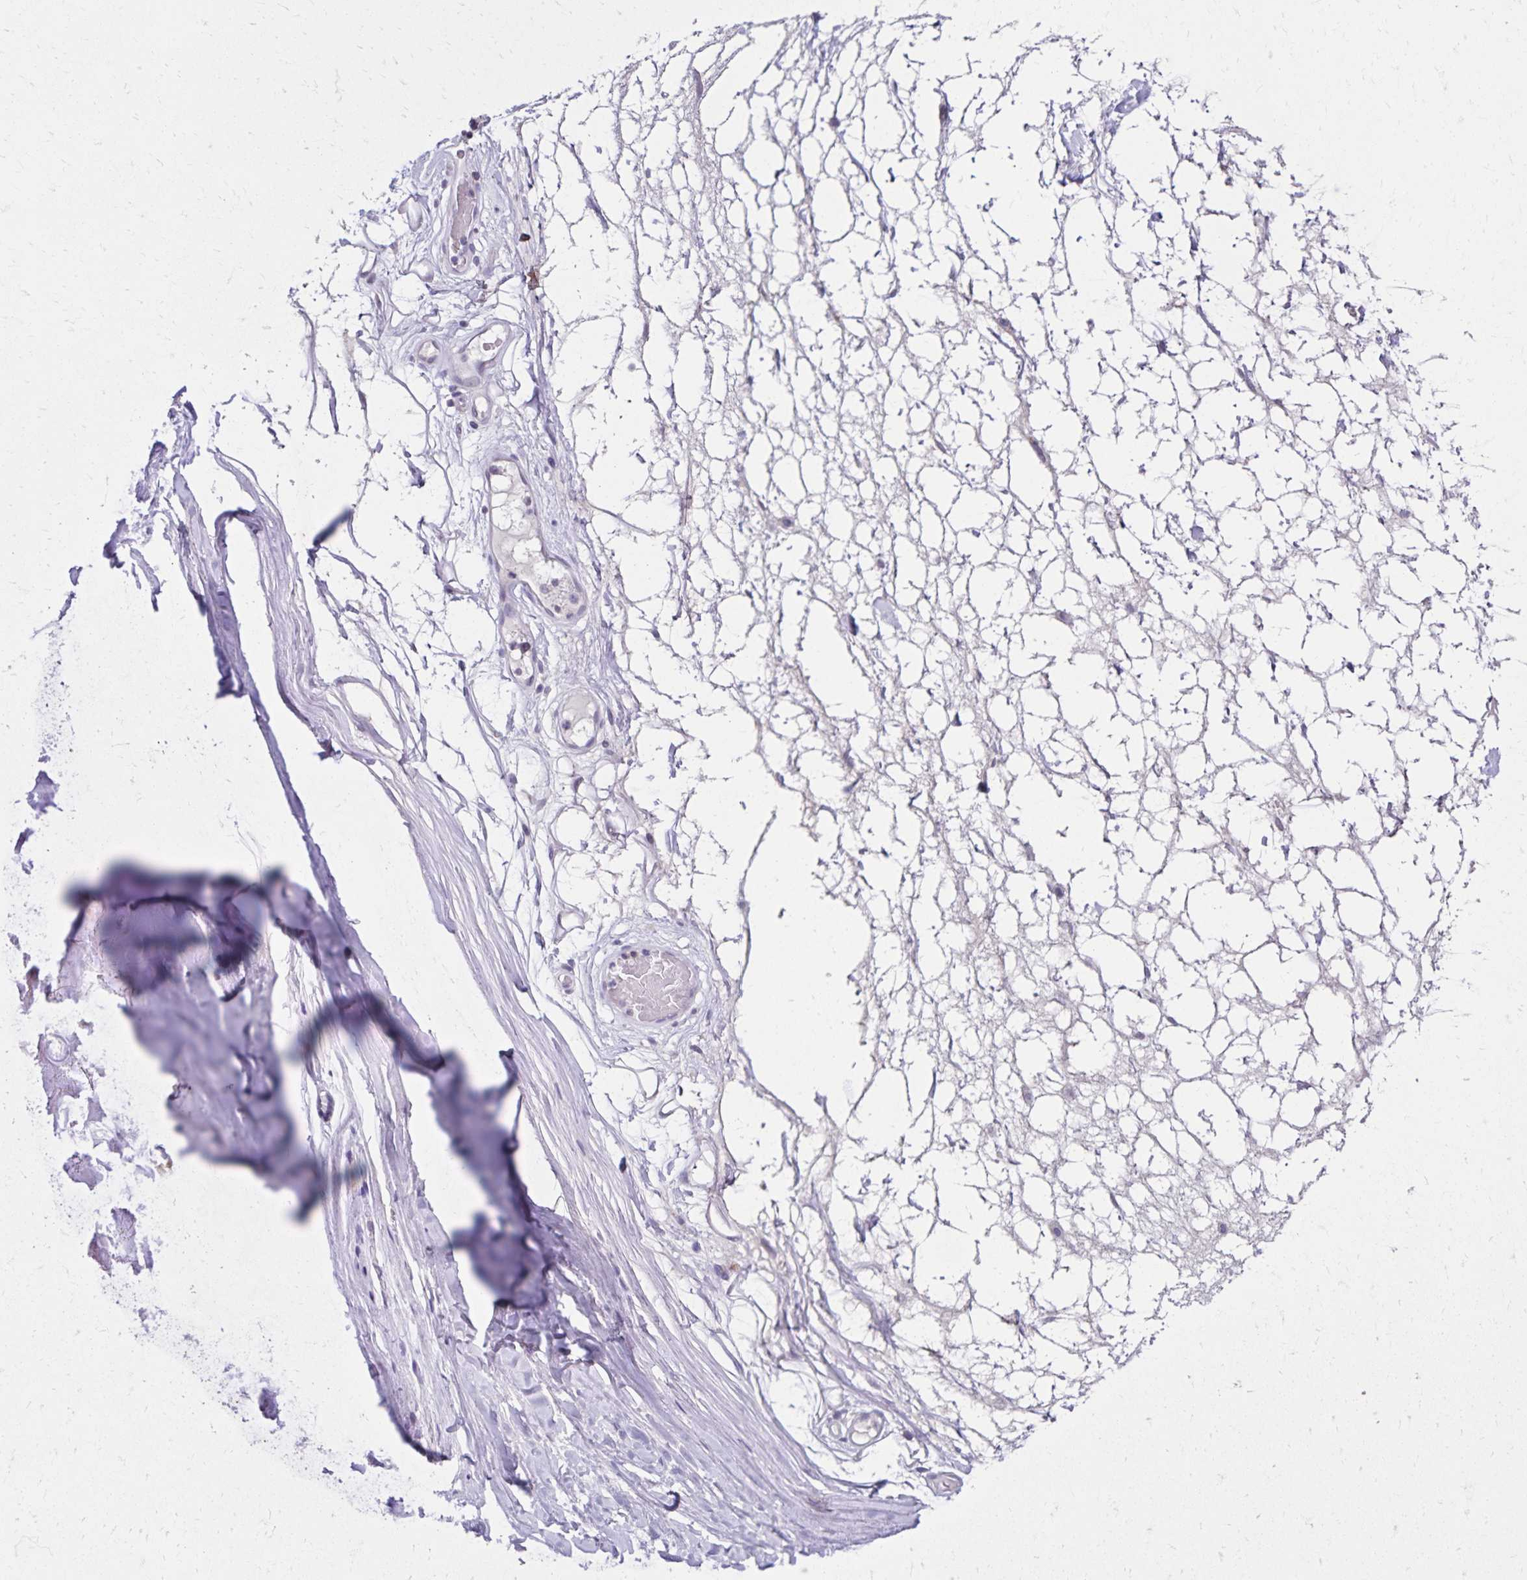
{"staining": {"intensity": "negative", "quantity": "none", "location": "none"}, "tissue": "adipose tissue", "cell_type": "Adipocytes", "image_type": "normal", "snomed": [{"axis": "morphology", "description": "Normal tissue, NOS"}, {"axis": "topography", "description": "Lymph node"}, {"axis": "topography", "description": "Cartilage tissue"}, {"axis": "topography", "description": "Nasopharynx"}], "caption": "Immunohistochemistry photomicrograph of normal adipose tissue: human adipose tissue stained with DAB (3,3'-diaminobenzidine) reveals no significant protein positivity in adipocytes. (IHC, brightfield microscopy, high magnification).", "gene": "FAM166C", "patient": {"sex": "male", "age": 63}}